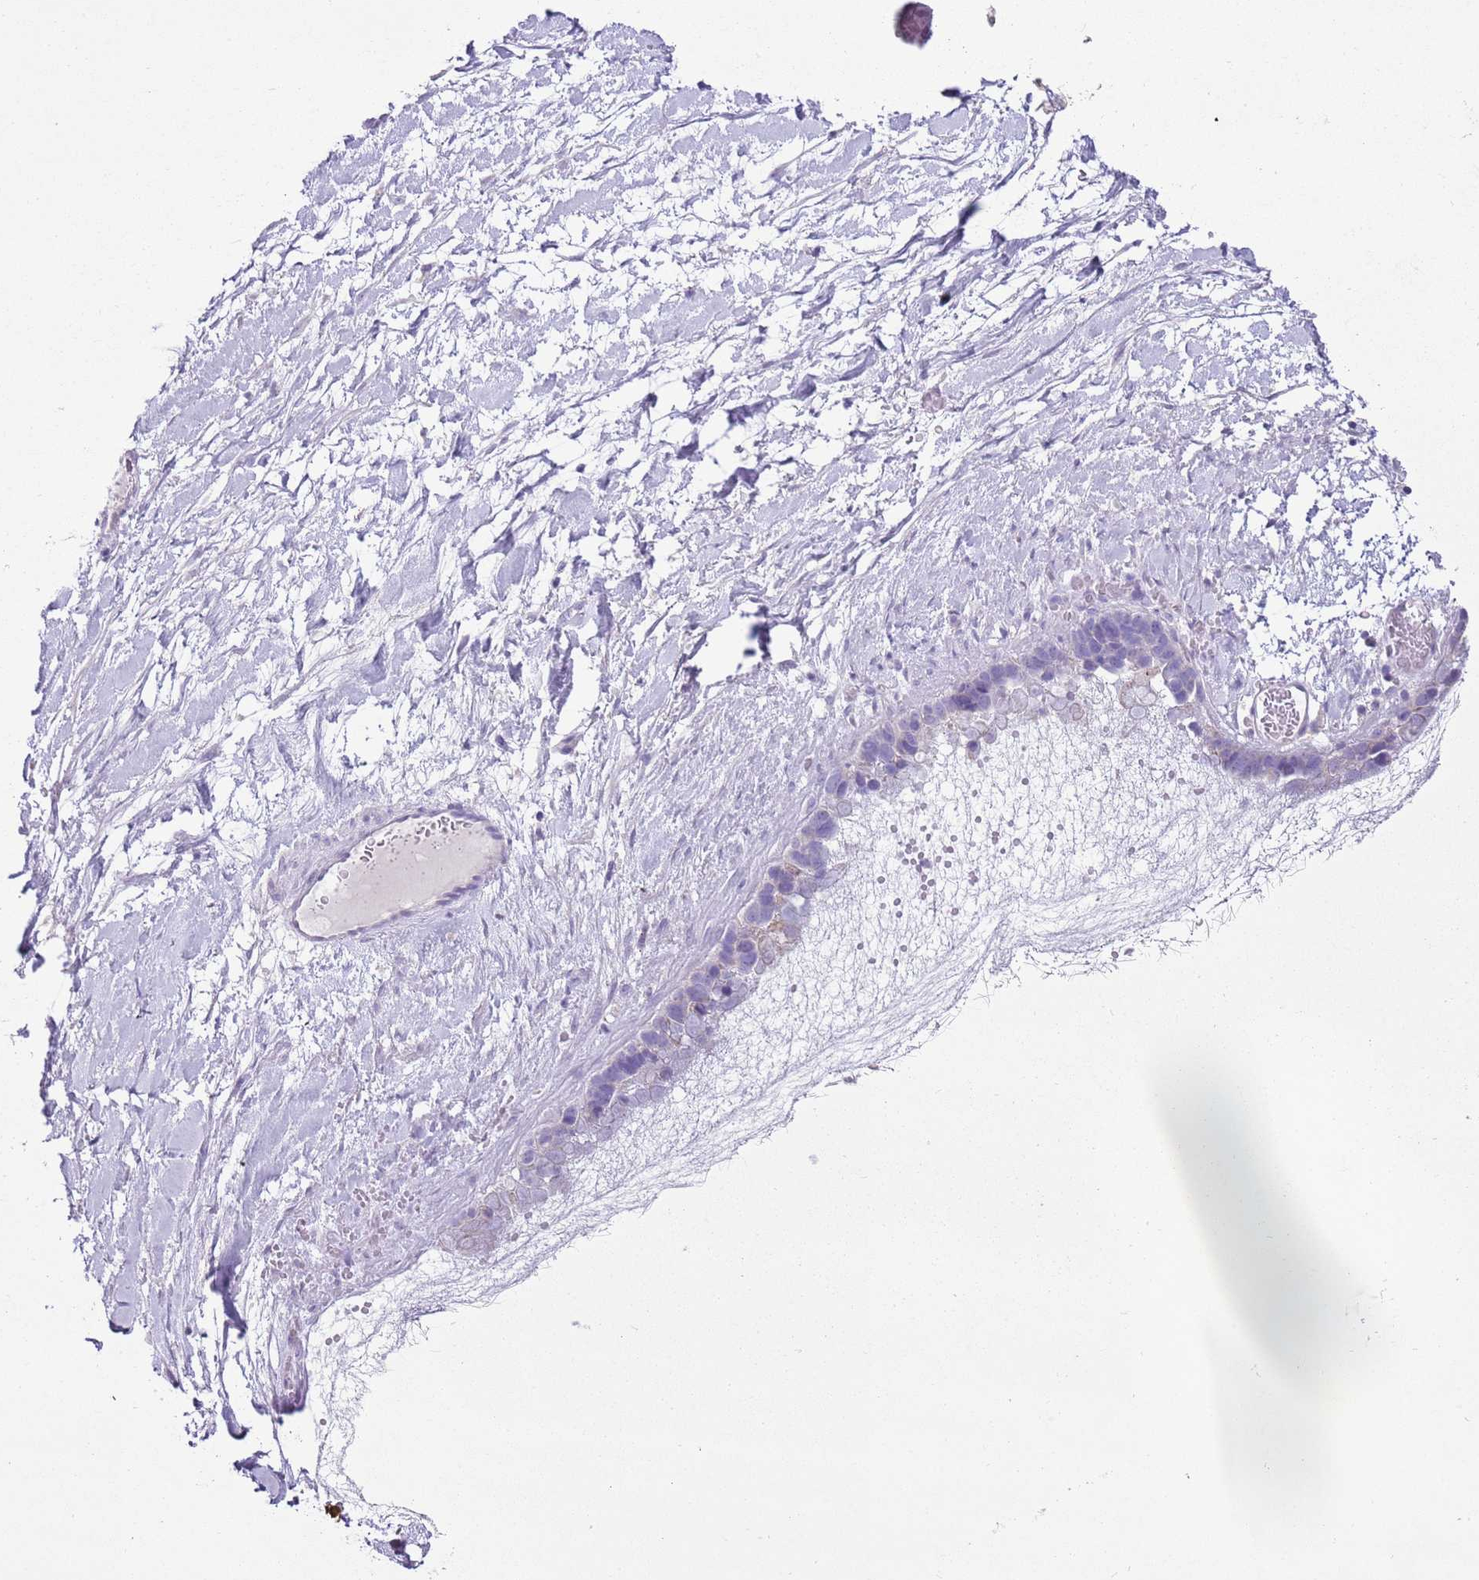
{"staining": {"intensity": "negative", "quantity": "none", "location": "none"}, "tissue": "ovarian cancer", "cell_type": "Tumor cells", "image_type": "cancer", "snomed": [{"axis": "morphology", "description": "Cystadenocarcinoma, serous, NOS"}, {"axis": "topography", "description": "Ovary"}], "caption": "Tumor cells show no significant positivity in serous cystadenocarcinoma (ovarian).", "gene": "ZNF697", "patient": {"sex": "female", "age": 54}}